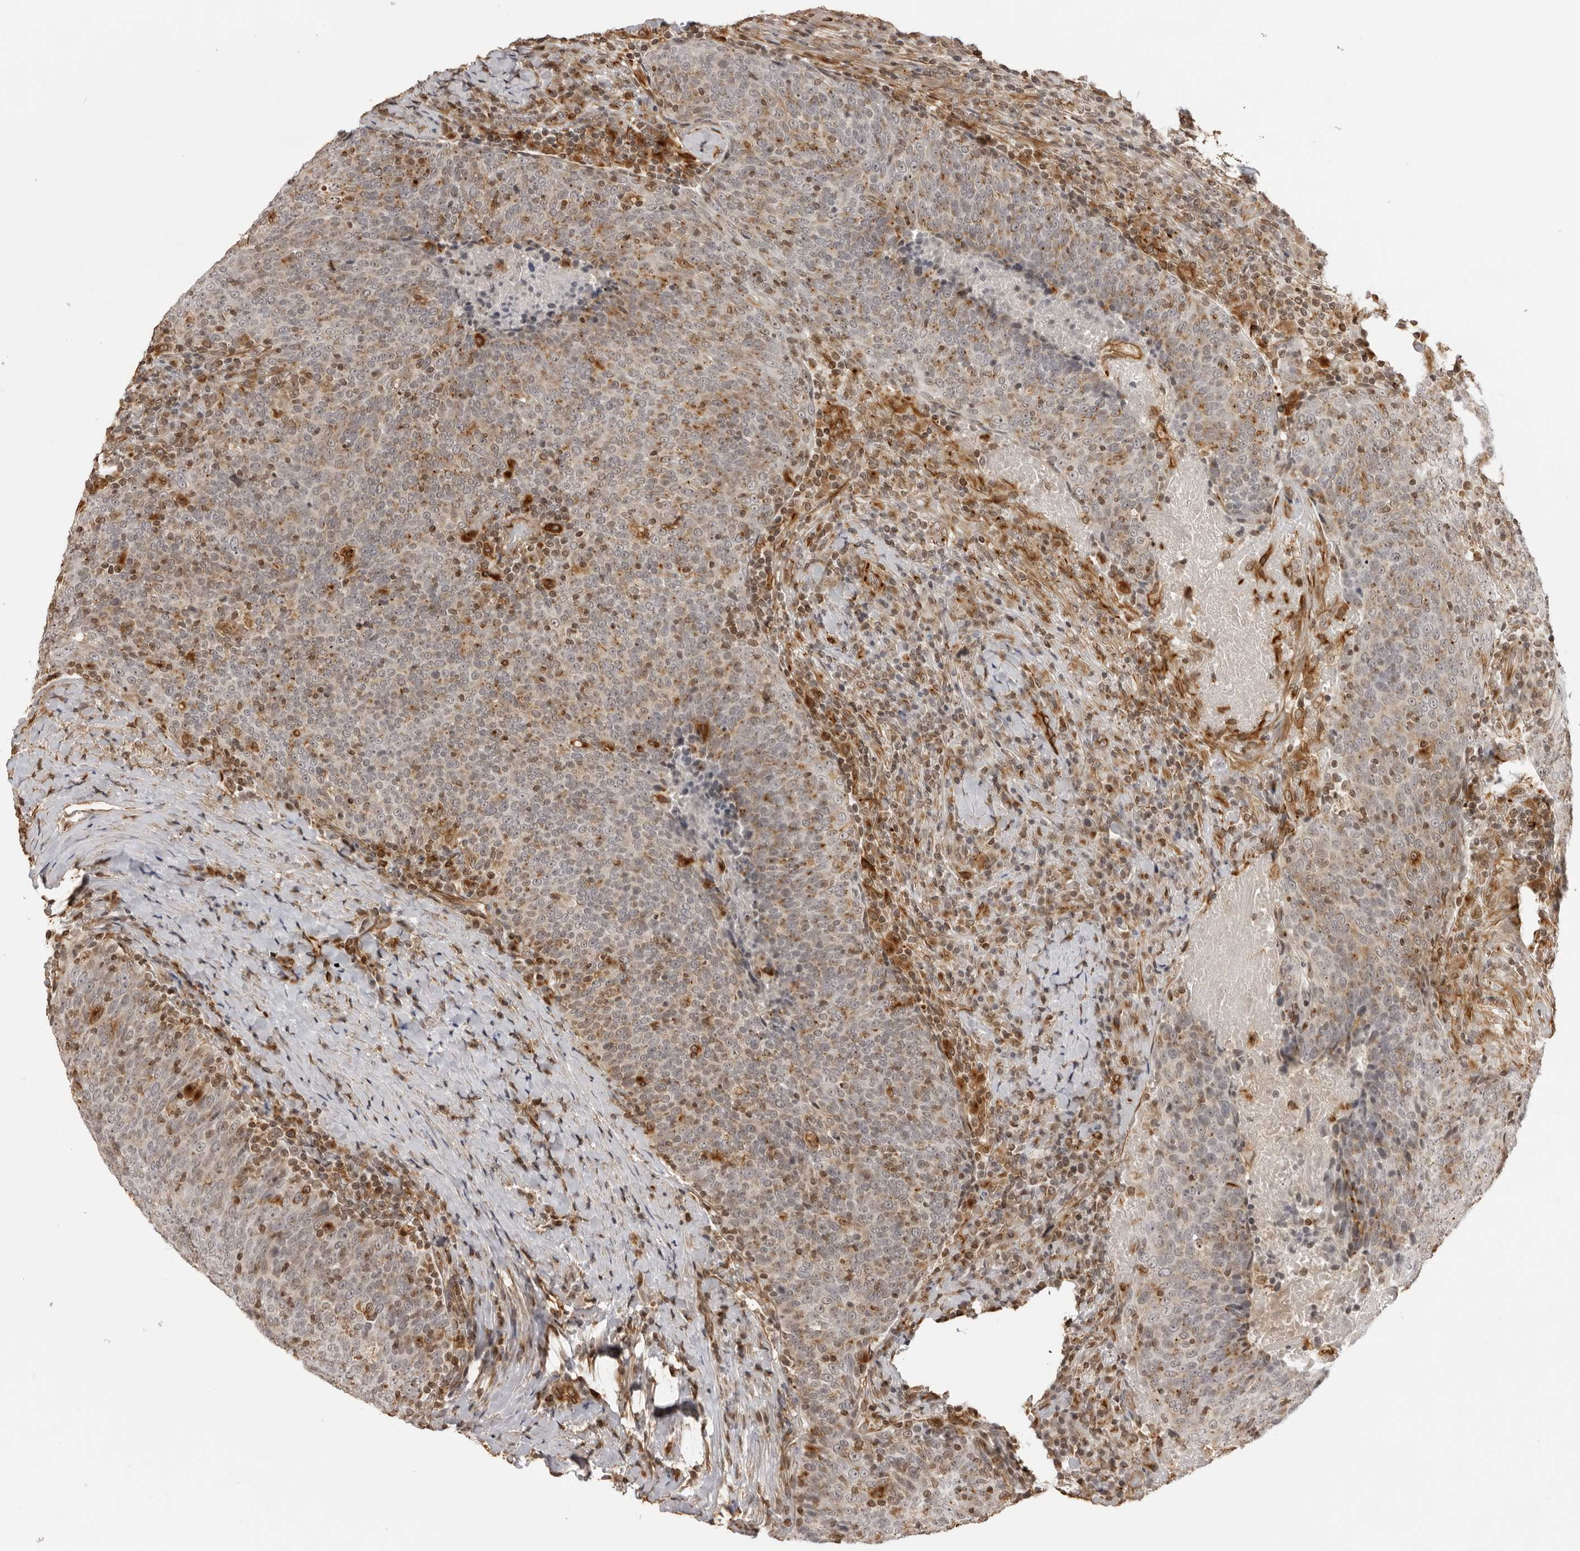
{"staining": {"intensity": "weak", "quantity": "<25%", "location": "cytoplasmic/membranous"}, "tissue": "head and neck cancer", "cell_type": "Tumor cells", "image_type": "cancer", "snomed": [{"axis": "morphology", "description": "Squamous cell carcinoma, NOS"}, {"axis": "morphology", "description": "Squamous cell carcinoma, metastatic, NOS"}, {"axis": "topography", "description": "Lymph node"}, {"axis": "topography", "description": "Head-Neck"}], "caption": "Image shows no significant protein staining in tumor cells of head and neck cancer. Nuclei are stained in blue.", "gene": "DYNLT5", "patient": {"sex": "male", "age": 62}}